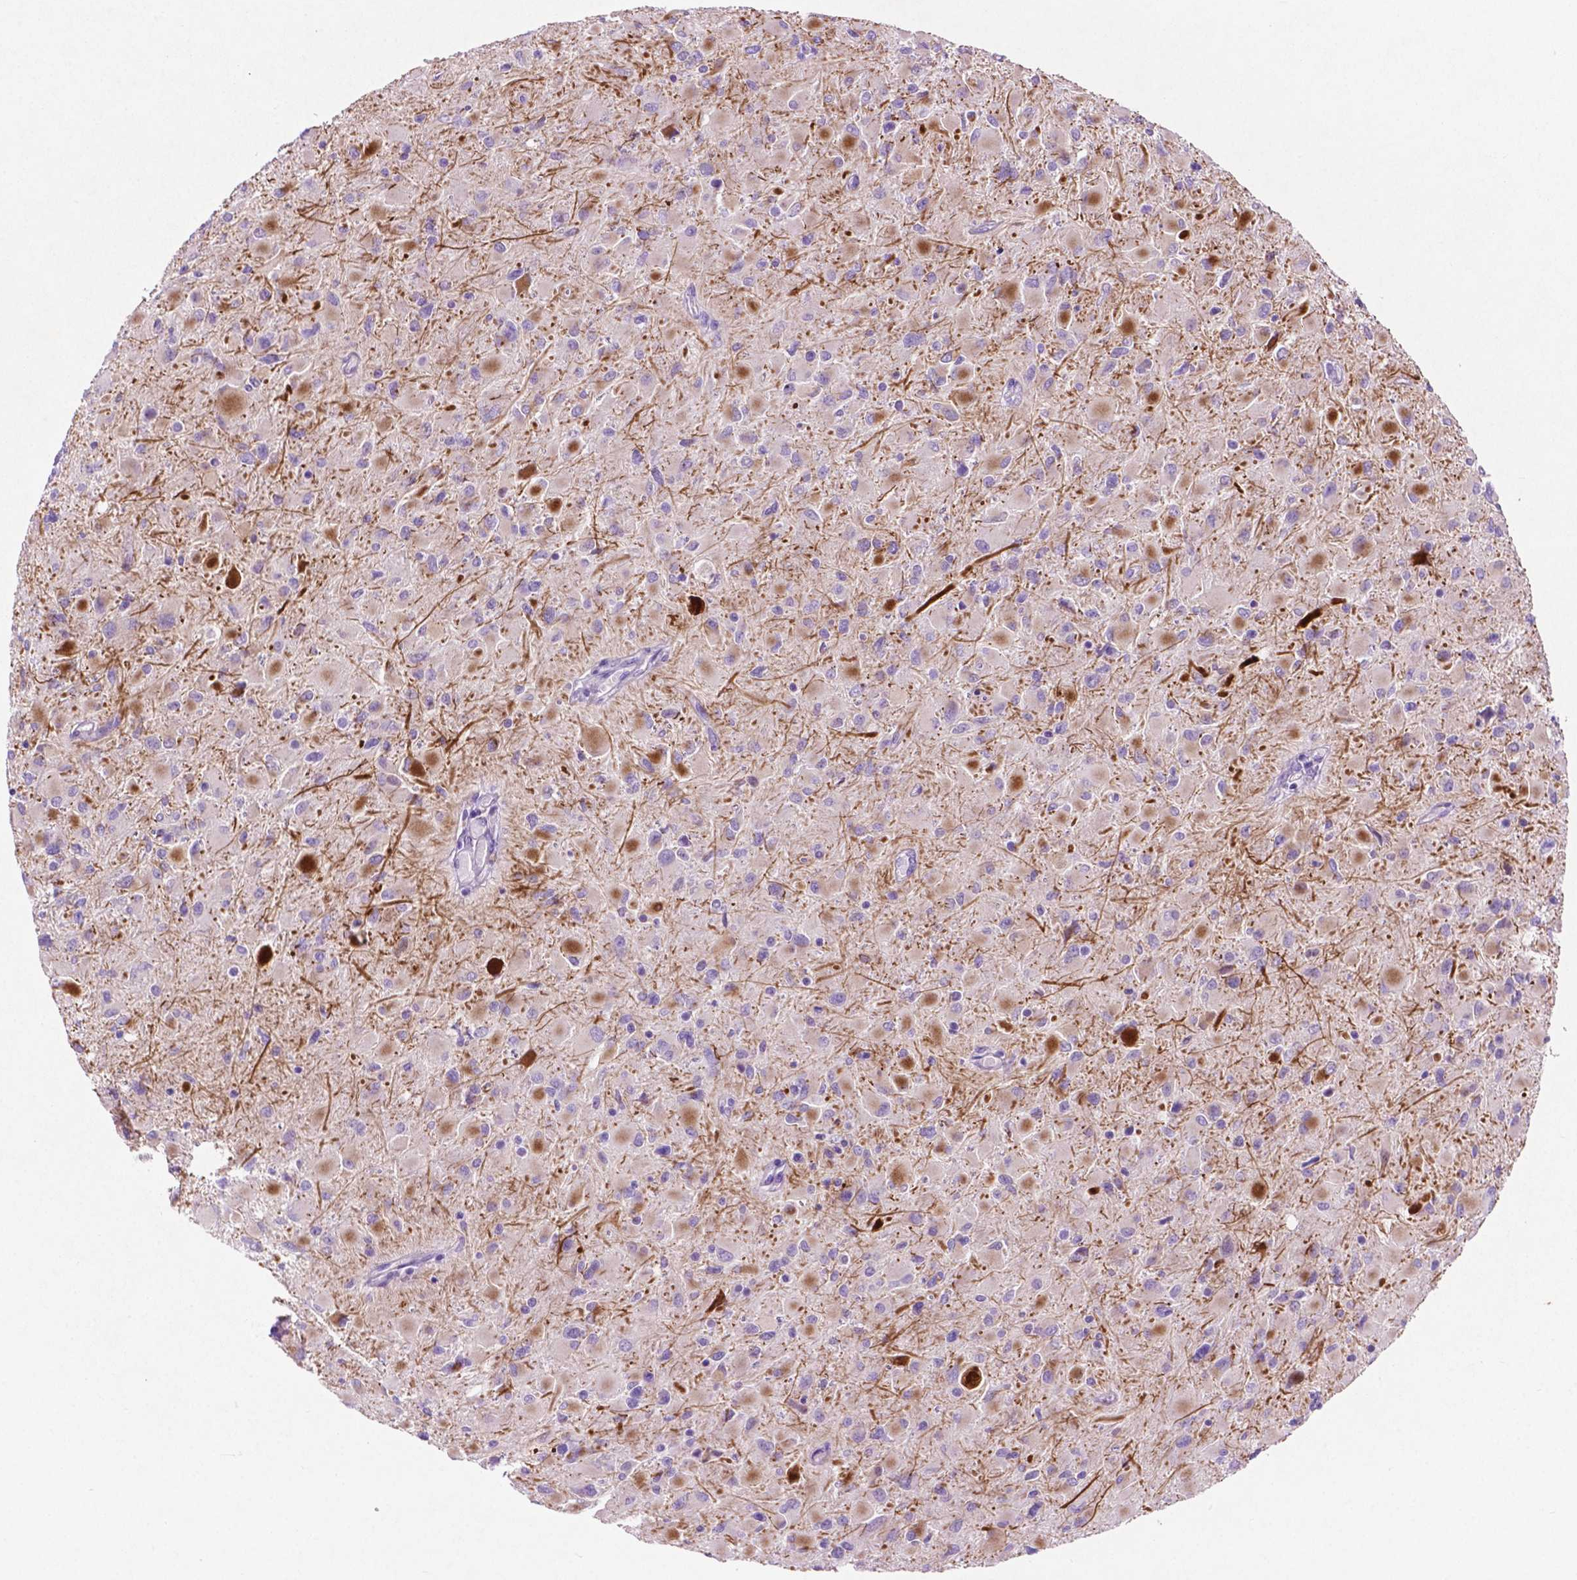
{"staining": {"intensity": "negative", "quantity": "none", "location": "none"}, "tissue": "glioma", "cell_type": "Tumor cells", "image_type": "cancer", "snomed": [{"axis": "morphology", "description": "Glioma, malignant, High grade"}, {"axis": "topography", "description": "Cerebral cortex"}], "caption": "A micrograph of glioma stained for a protein reveals no brown staining in tumor cells. (Immunohistochemistry, brightfield microscopy, high magnification).", "gene": "ASPG", "patient": {"sex": "female", "age": 36}}